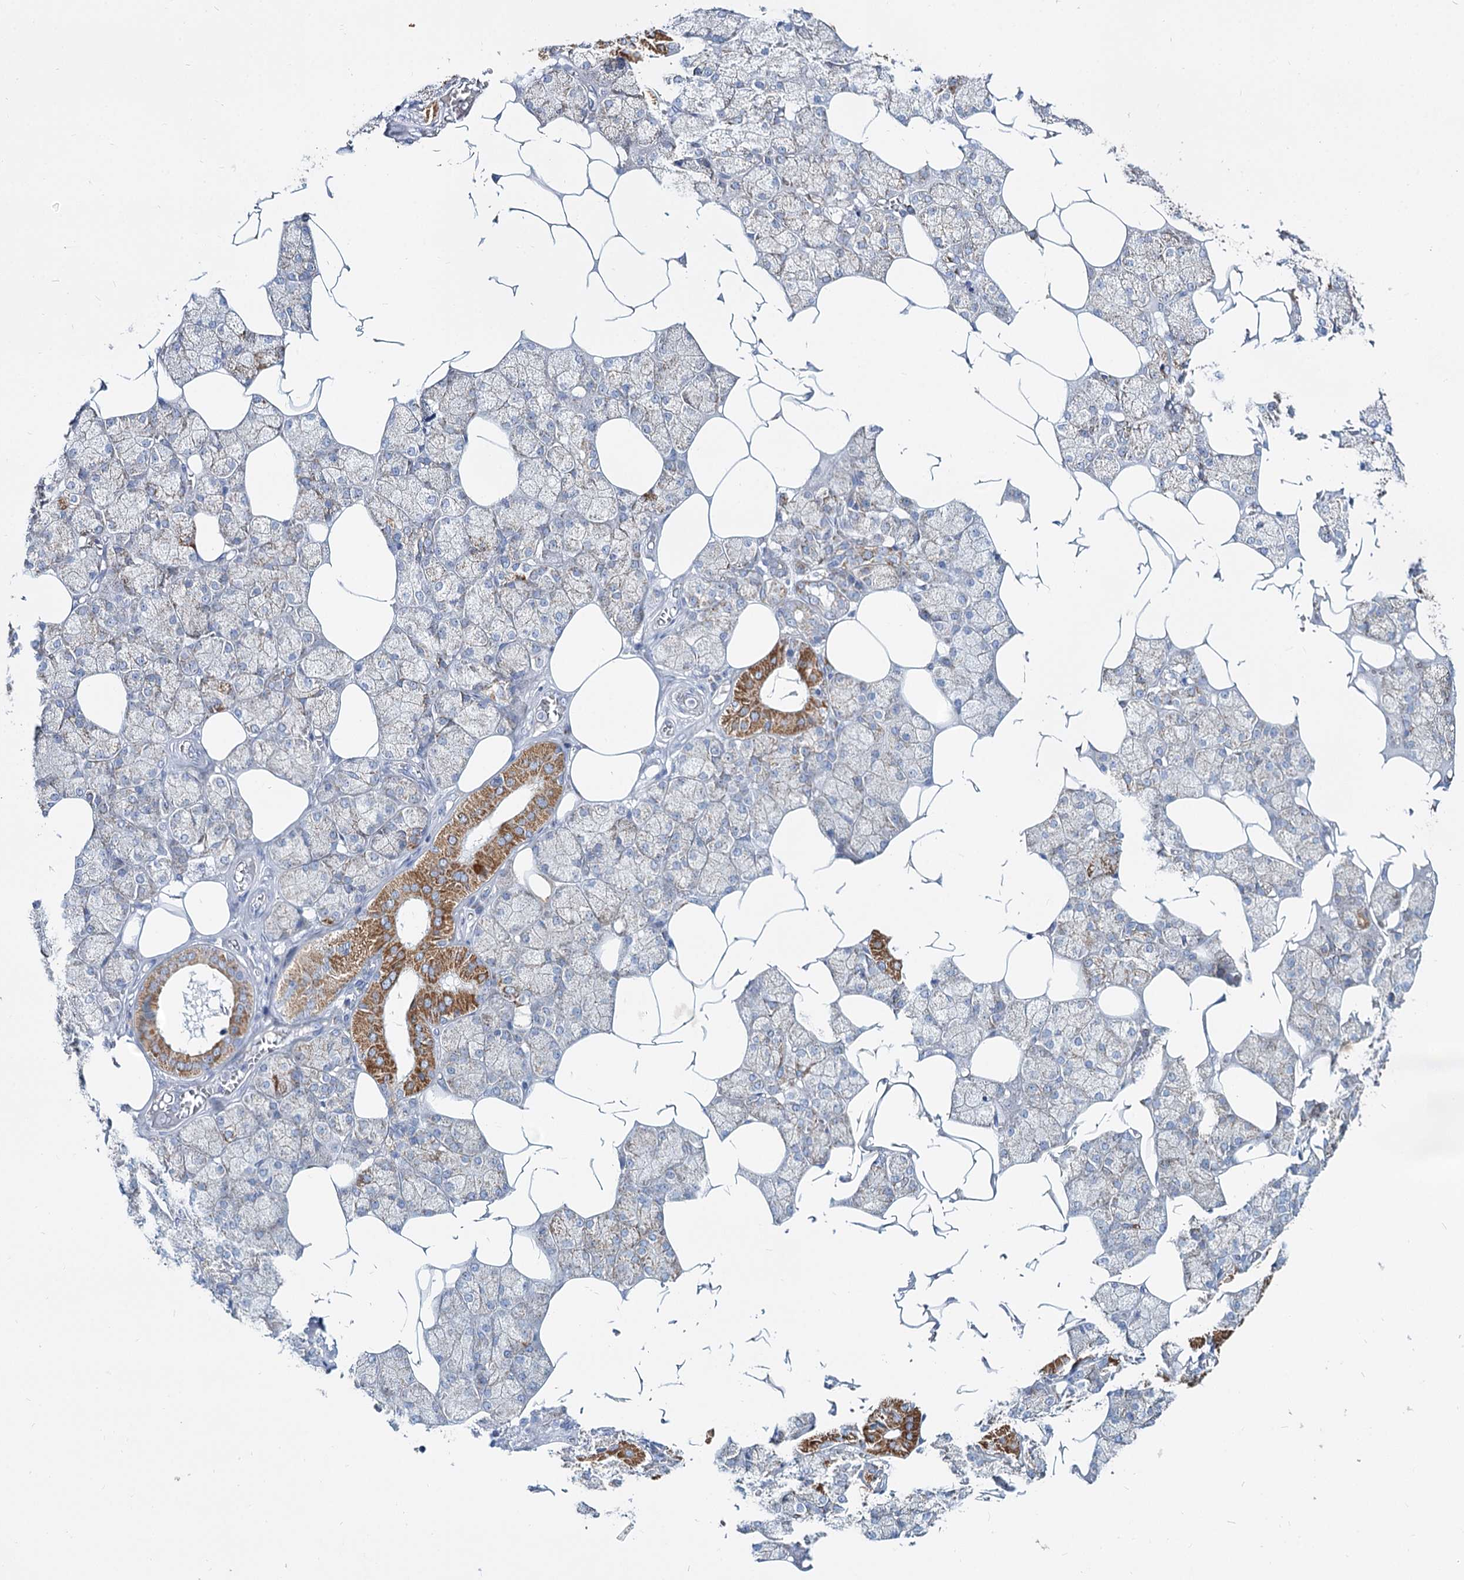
{"staining": {"intensity": "strong", "quantity": "<25%", "location": "cytoplasmic/membranous"}, "tissue": "salivary gland", "cell_type": "Glandular cells", "image_type": "normal", "snomed": [{"axis": "morphology", "description": "Normal tissue, NOS"}, {"axis": "topography", "description": "Salivary gland"}], "caption": "Salivary gland stained for a protein (brown) reveals strong cytoplasmic/membranous positive positivity in about <25% of glandular cells.", "gene": "MCCC2", "patient": {"sex": "male", "age": 62}}